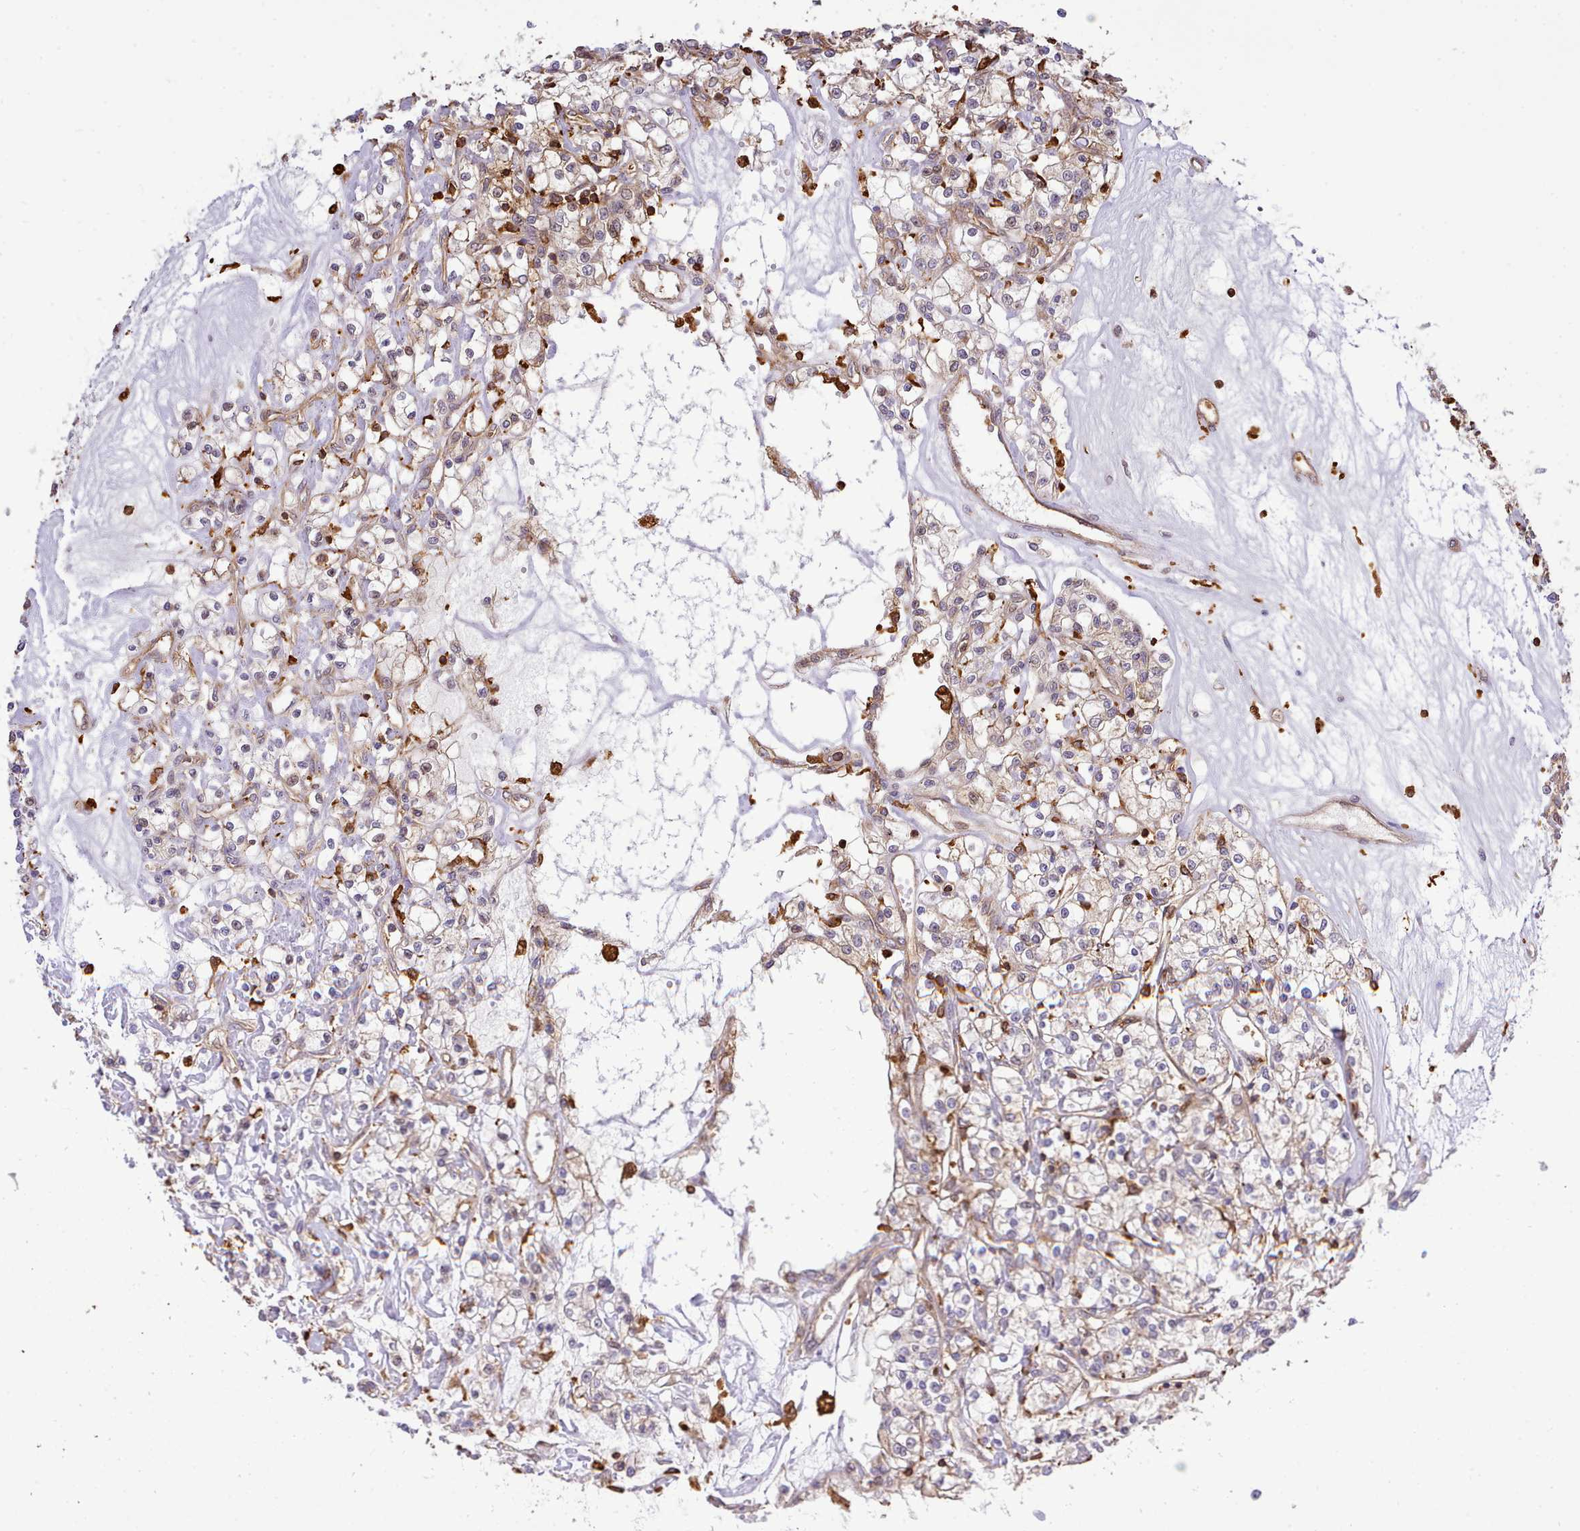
{"staining": {"intensity": "weak", "quantity": "25%-75%", "location": "cytoplasmic/membranous"}, "tissue": "renal cancer", "cell_type": "Tumor cells", "image_type": "cancer", "snomed": [{"axis": "morphology", "description": "Adenocarcinoma, NOS"}, {"axis": "topography", "description": "Kidney"}], "caption": "Protein expression analysis of human adenocarcinoma (renal) reveals weak cytoplasmic/membranous expression in approximately 25%-75% of tumor cells. (Brightfield microscopy of DAB IHC at high magnification).", "gene": "CAPZA1", "patient": {"sex": "female", "age": 59}}